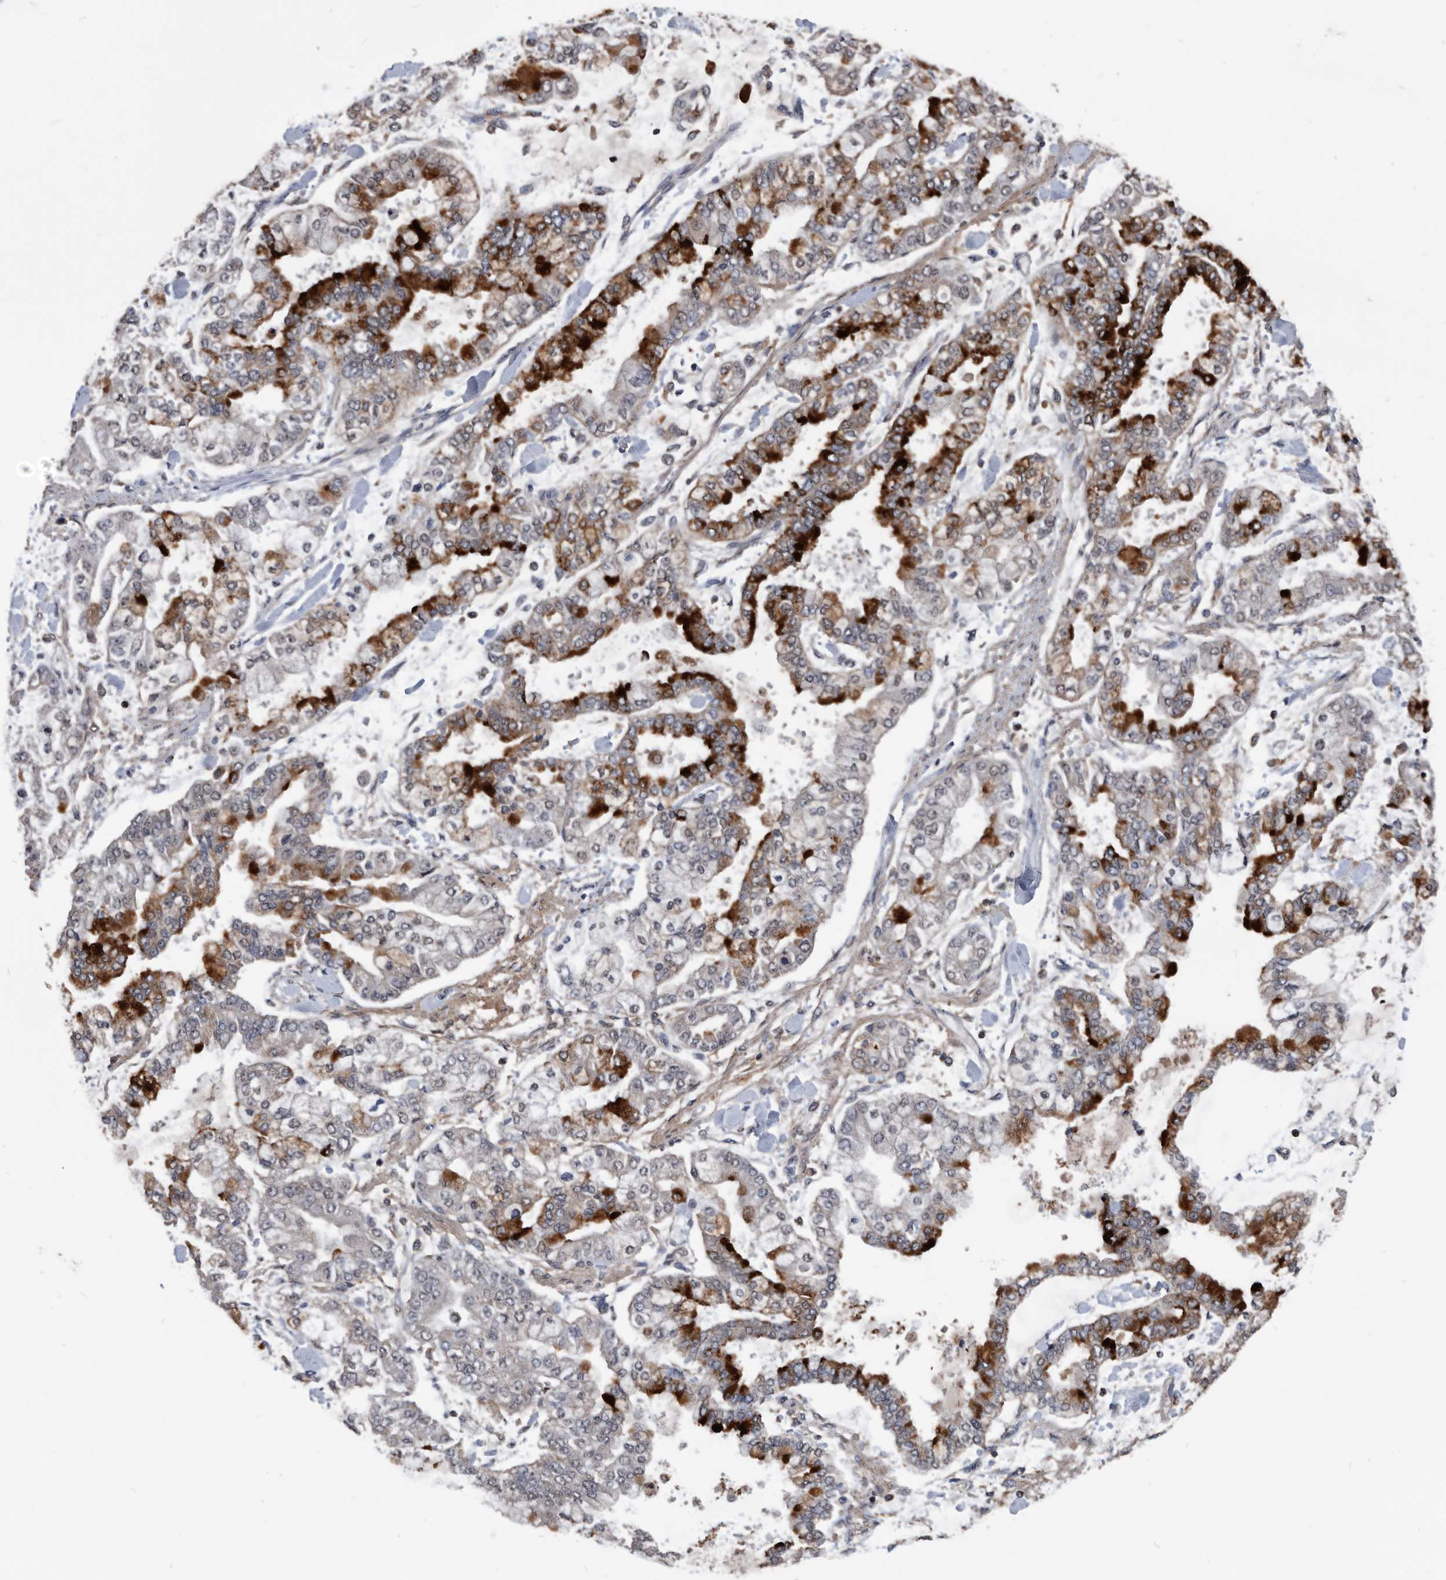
{"staining": {"intensity": "strong", "quantity": "25%-75%", "location": "cytoplasmic/membranous"}, "tissue": "stomach cancer", "cell_type": "Tumor cells", "image_type": "cancer", "snomed": [{"axis": "morphology", "description": "Normal tissue, NOS"}, {"axis": "morphology", "description": "Adenocarcinoma, NOS"}, {"axis": "topography", "description": "Stomach, upper"}, {"axis": "topography", "description": "Stomach"}], "caption": "This is an image of IHC staining of stomach cancer (adenocarcinoma), which shows strong expression in the cytoplasmic/membranous of tumor cells.", "gene": "NRBP1", "patient": {"sex": "male", "age": 76}}